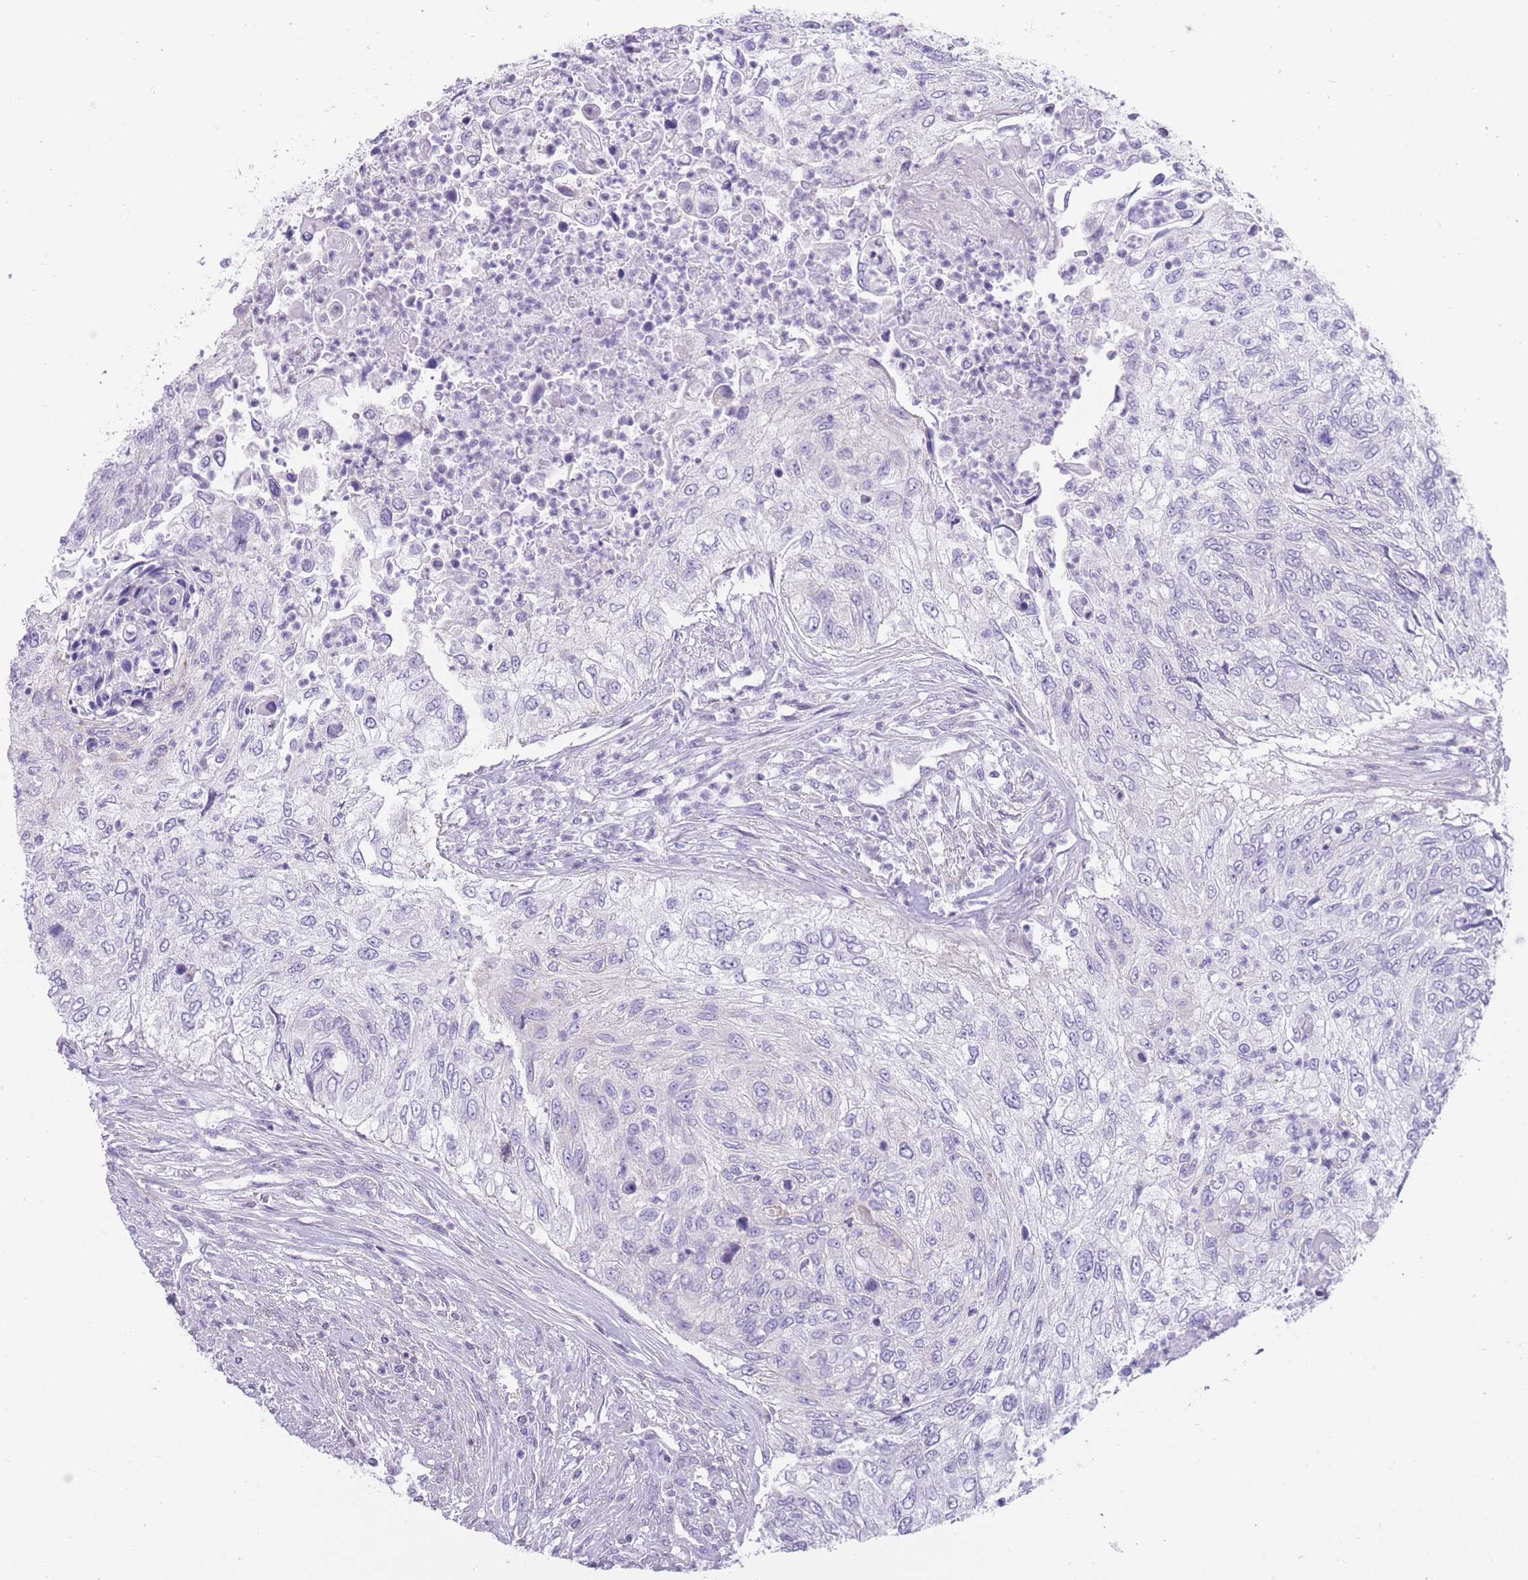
{"staining": {"intensity": "negative", "quantity": "none", "location": "none"}, "tissue": "urothelial cancer", "cell_type": "Tumor cells", "image_type": "cancer", "snomed": [{"axis": "morphology", "description": "Urothelial carcinoma, High grade"}, {"axis": "topography", "description": "Urinary bladder"}], "caption": "IHC histopathology image of neoplastic tissue: human high-grade urothelial carcinoma stained with DAB (3,3'-diaminobenzidine) exhibits no significant protein expression in tumor cells.", "gene": "OR11H12", "patient": {"sex": "female", "age": 60}}